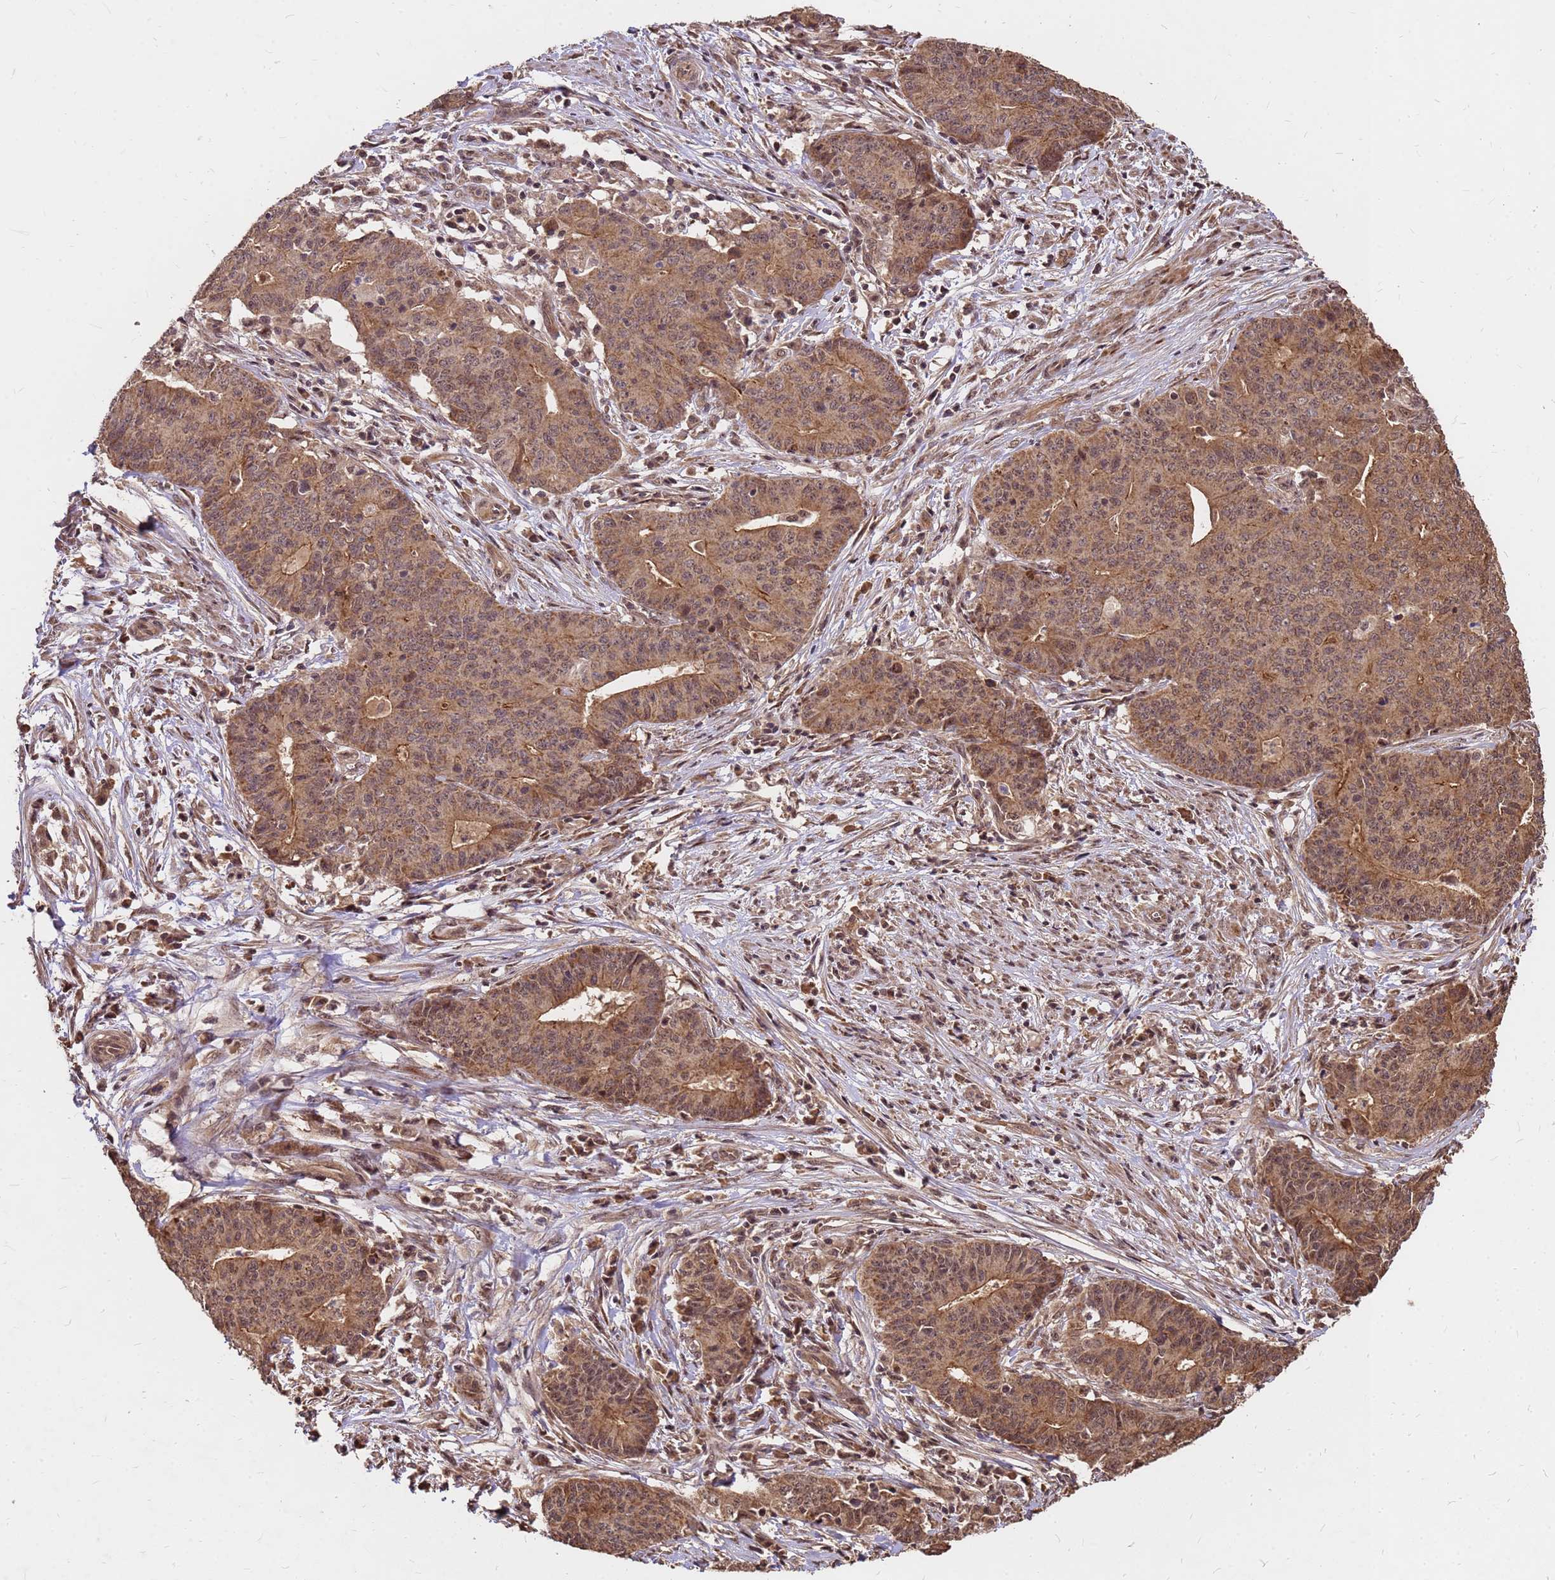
{"staining": {"intensity": "moderate", "quantity": ">75%", "location": "cytoplasmic/membranous,nuclear"}, "tissue": "endometrial cancer", "cell_type": "Tumor cells", "image_type": "cancer", "snomed": [{"axis": "morphology", "description": "Adenocarcinoma, NOS"}, {"axis": "topography", "description": "Endometrium"}], "caption": "There is medium levels of moderate cytoplasmic/membranous and nuclear expression in tumor cells of endometrial cancer, as demonstrated by immunohistochemical staining (brown color).", "gene": "GPATCH8", "patient": {"sex": "female", "age": 59}}